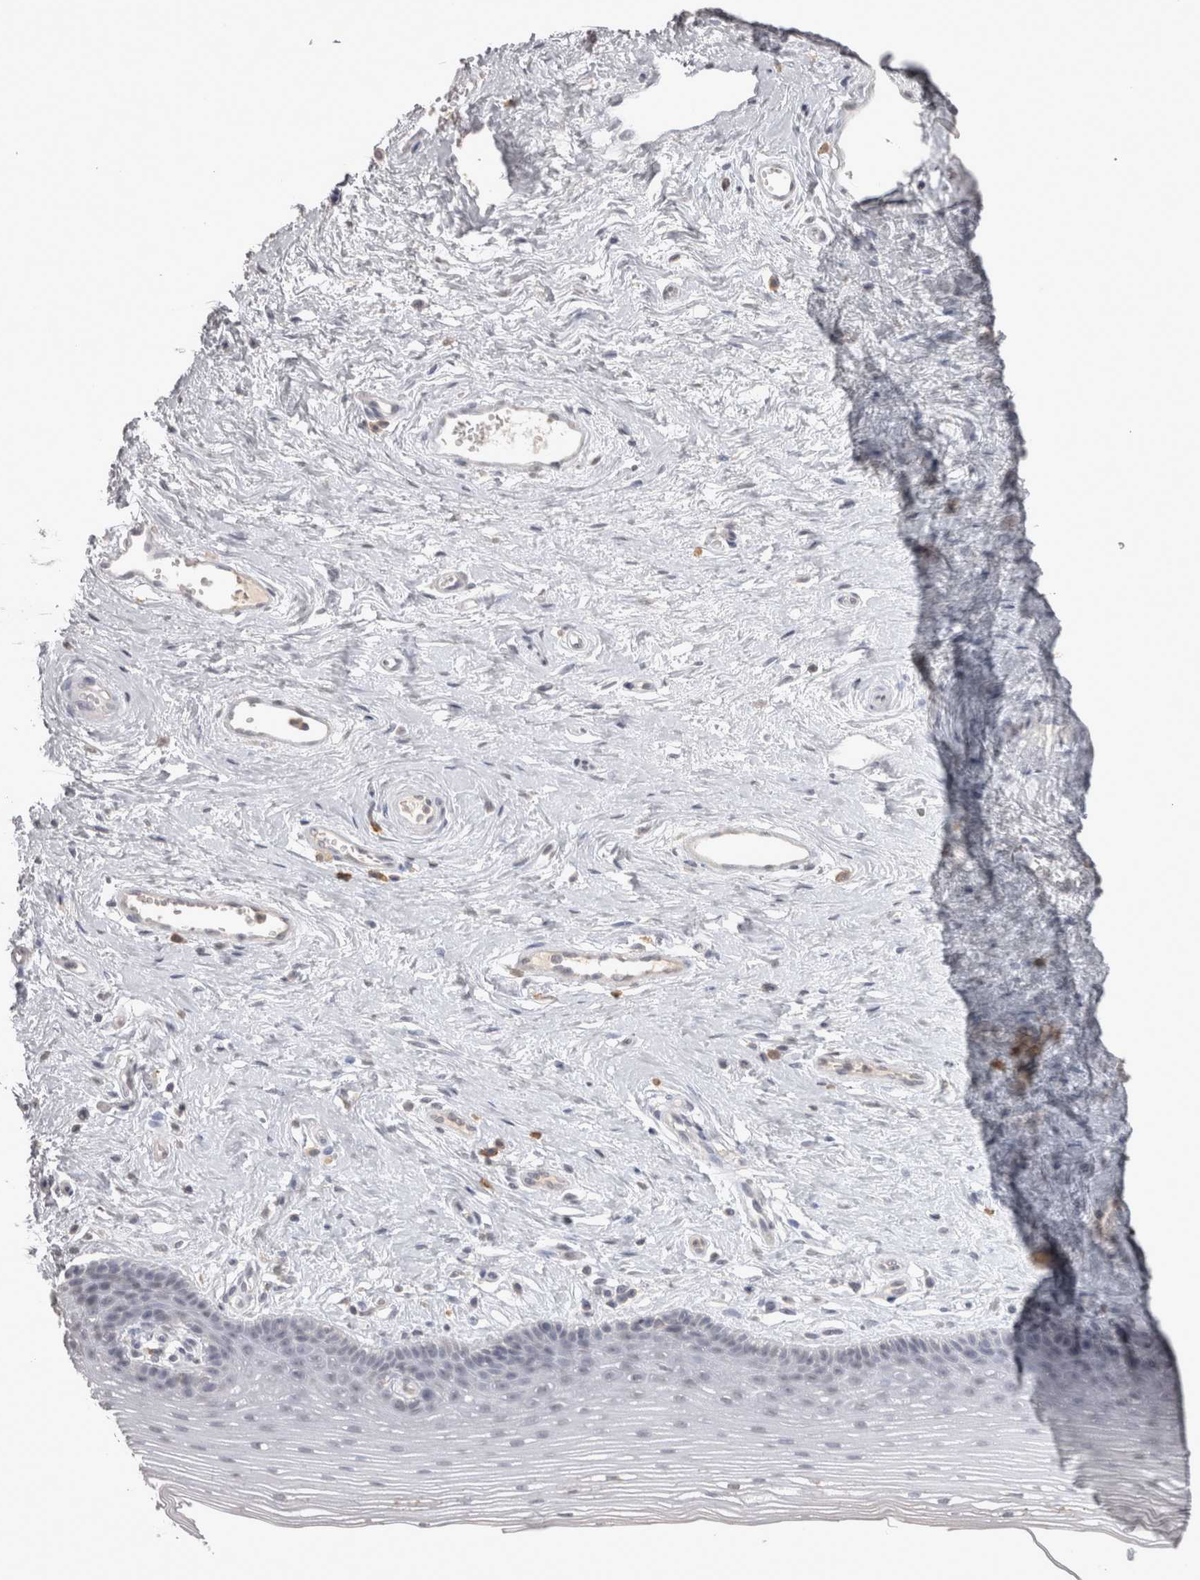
{"staining": {"intensity": "negative", "quantity": "none", "location": "none"}, "tissue": "vagina", "cell_type": "Squamous epithelial cells", "image_type": "normal", "snomed": [{"axis": "morphology", "description": "Normal tissue, NOS"}, {"axis": "topography", "description": "Vagina"}], "caption": "Photomicrograph shows no significant protein positivity in squamous epithelial cells of benign vagina. The staining was performed using DAB (3,3'-diaminobenzidine) to visualize the protein expression in brown, while the nuclei were stained in blue with hematoxylin (Magnification: 20x).", "gene": "LAX1", "patient": {"sex": "female", "age": 46}}